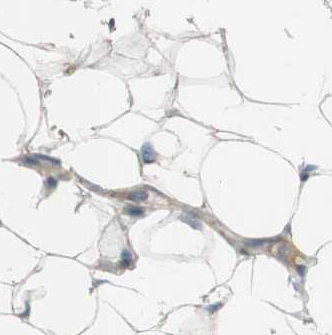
{"staining": {"intensity": "weak", "quantity": "25%-75%", "location": "cytoplasmic/membranous"}, "tissue": "adipose tissue", "cell_type": "Adipocytes", "image_type": "normal", "snomed": [{"axis": "morphology", "description": "Normal tissue, NOS"}, {"axis": "topography", "description": "Soft tissue"}], "caption": "A histopathology image of human adipose tissue stained for a protein exhibits weak cytoplasmic/membranous brown staining in adipocytes. (DAB (3,3'-diaminobenzidine) = brown stain, brightfield microscopy at high magnification).", "gene": "MSTO1", "patient": {"sex": "male", "age": 26}}